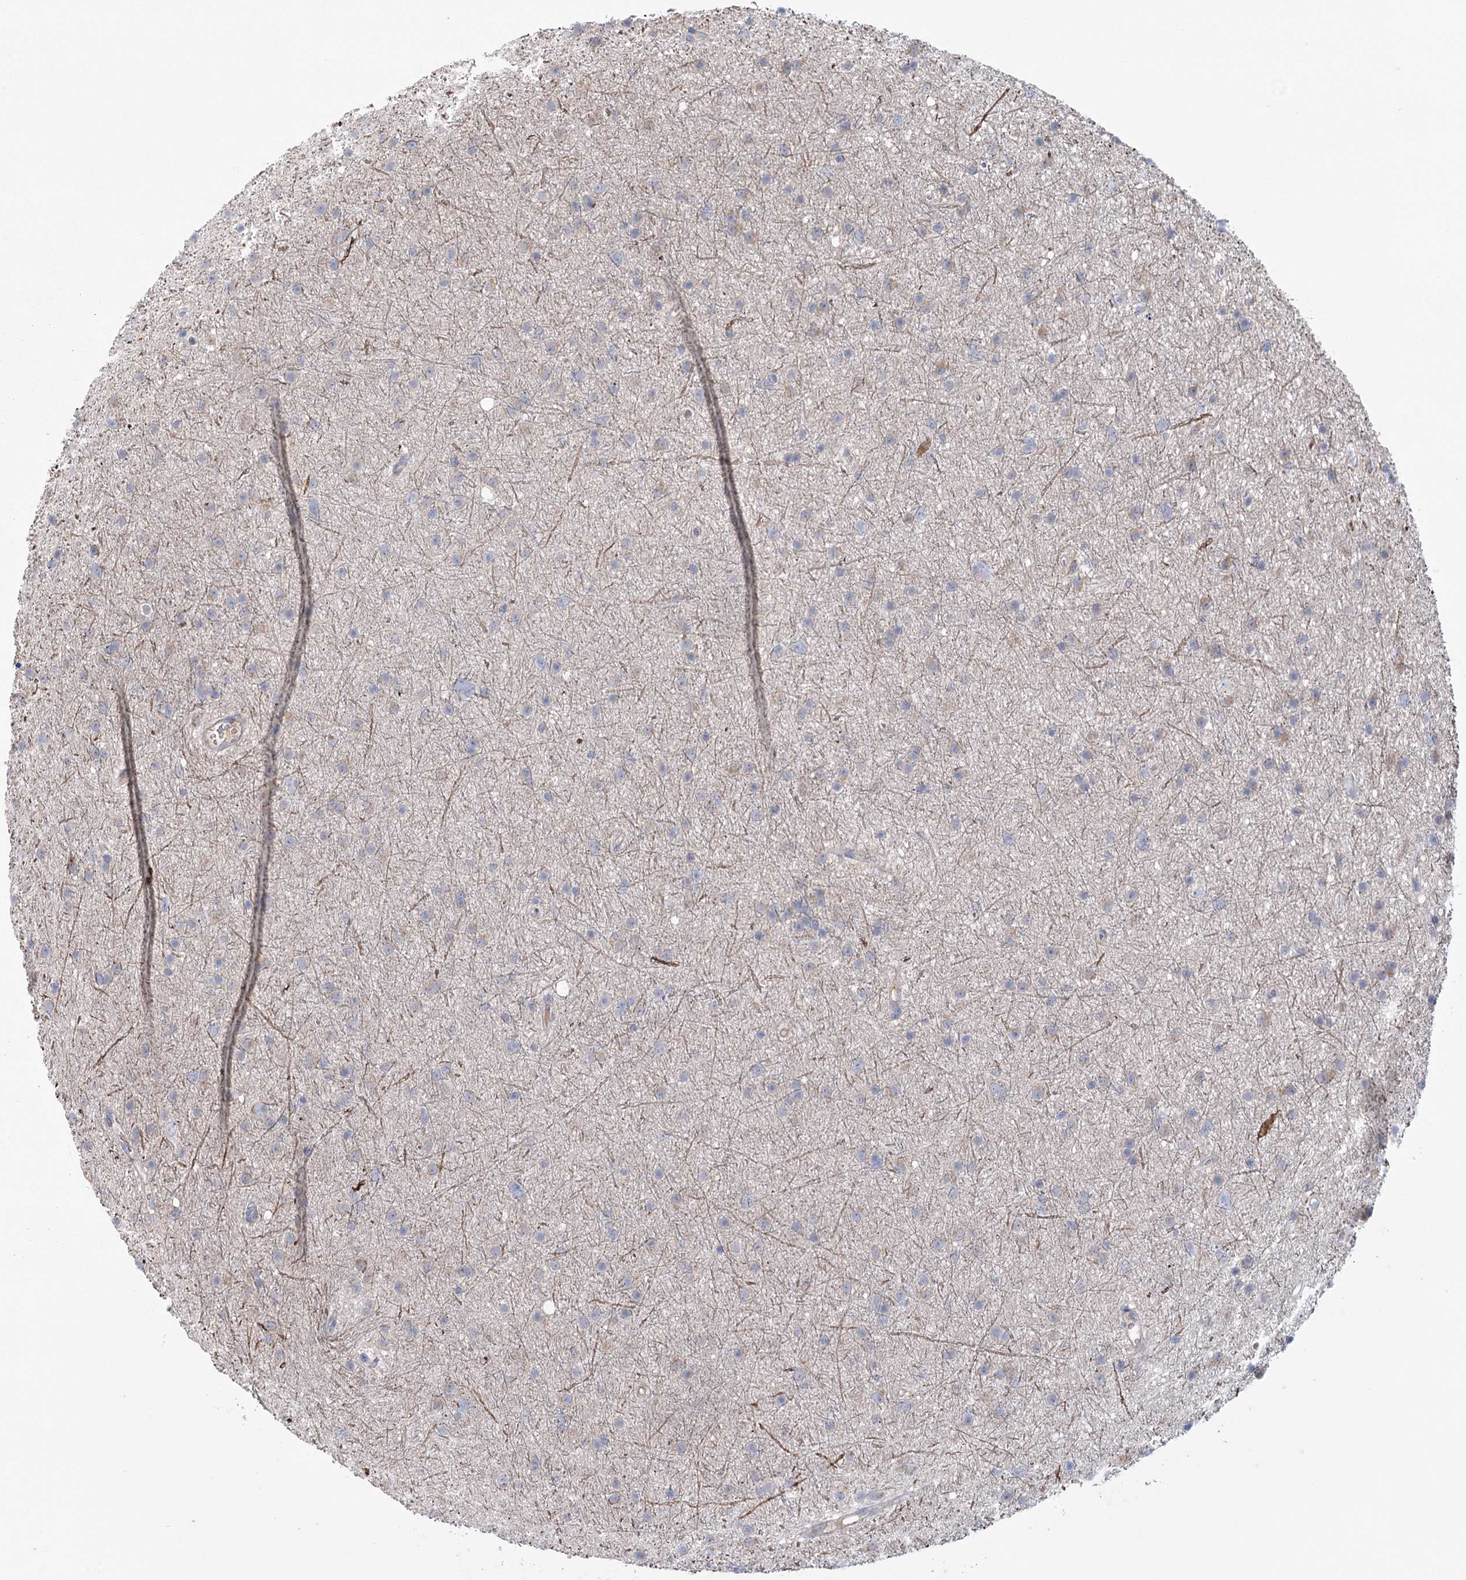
{"staining": {"intensity": "negative", "quantity": "none", "location": "none"}, "tissue": "glioma", "cell_type": "Tumor cells", "image_type": "cancer", "snomed": [{"axis": "morphology", "description": "Glioma, malignant, Low grade"}, {"axis": "topography", "description": "Cerebral cortex"}], "caption": "High power microscopy histopathology image of an IHC image of malignant glioma (low-grade), revealing no significant staining in tumor cells.", "gene": "MTCH2", "patient": {"sex": "female", "age": 39}}